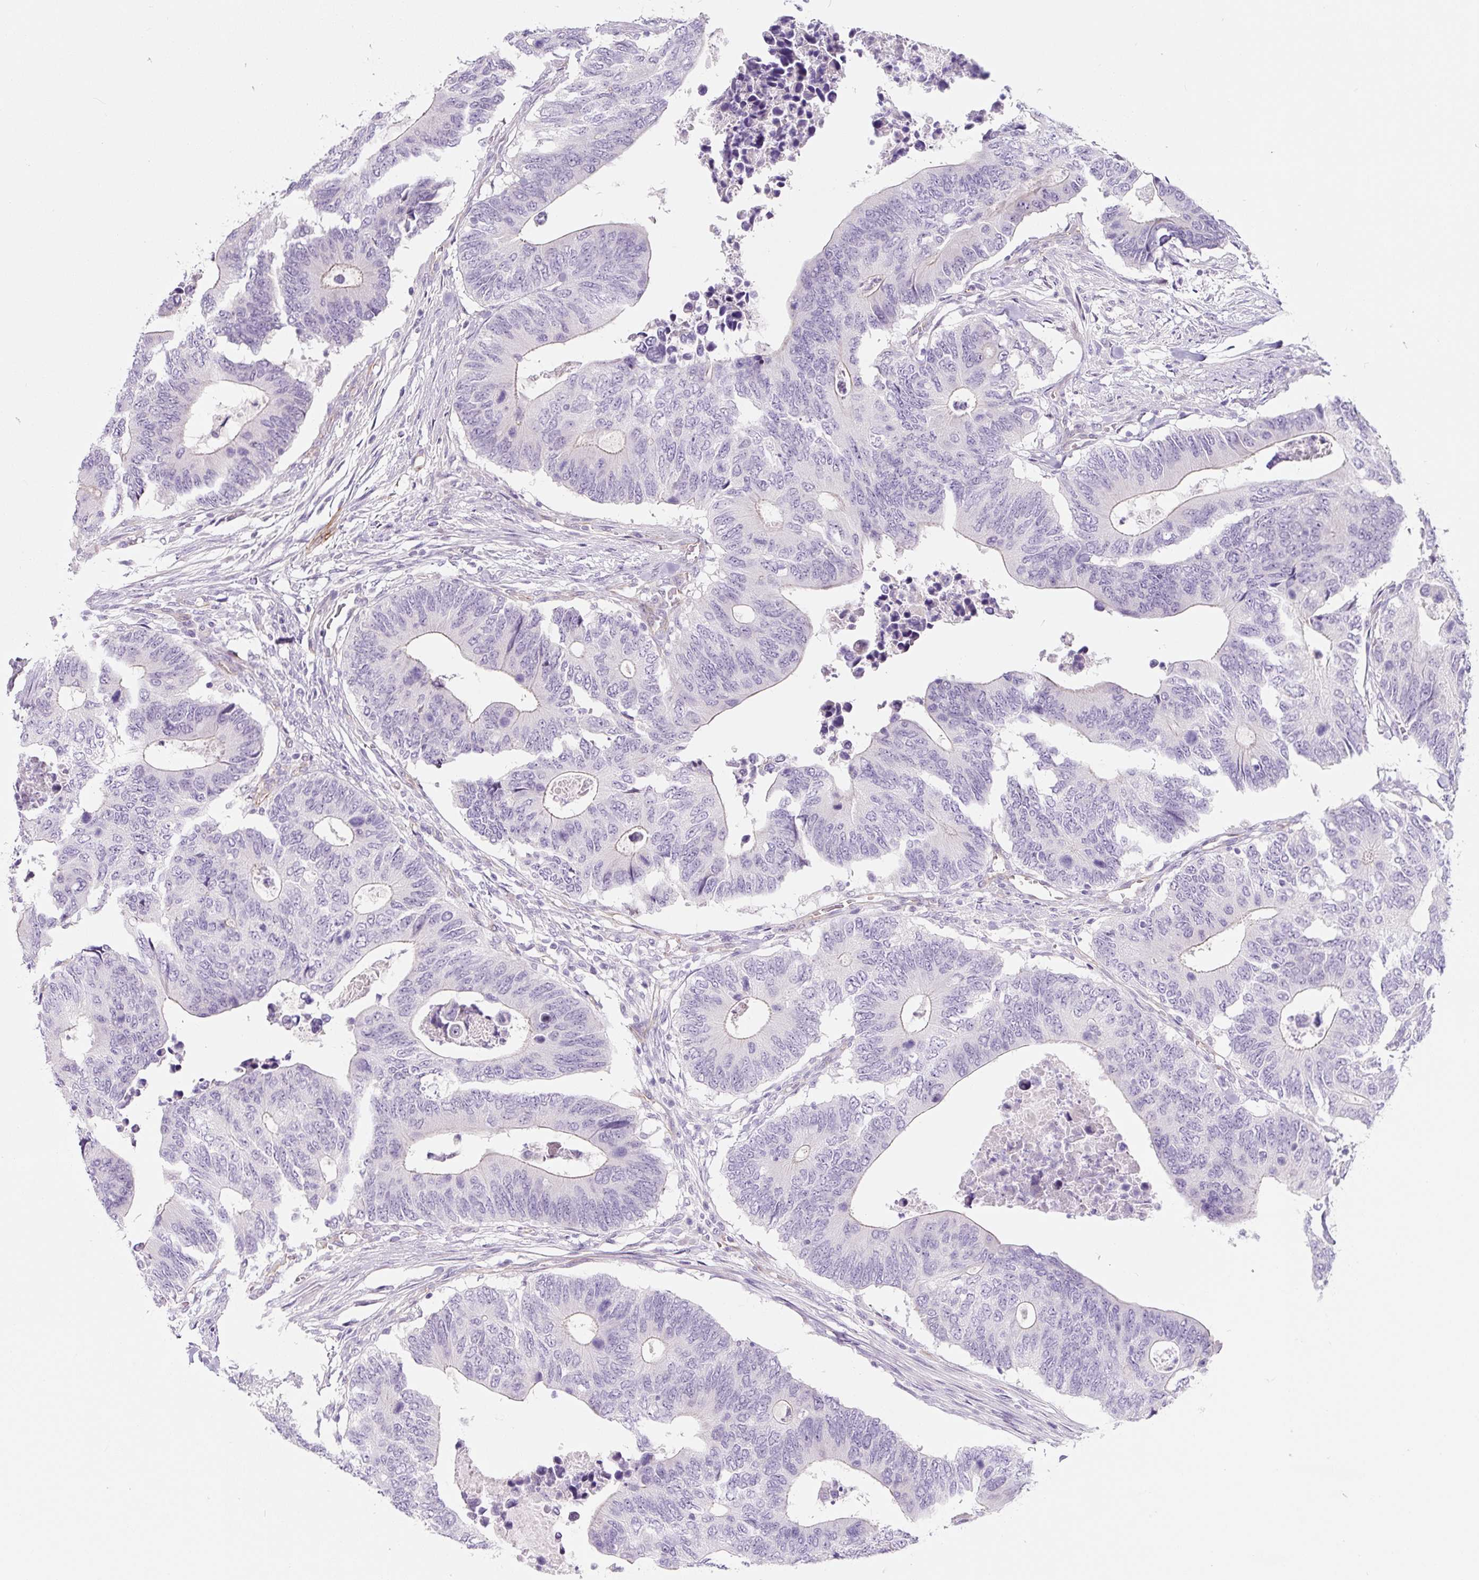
{"staining": {"intensity": "negative", "quantity": "none", "location": "none"}, "tissue": "colorectal cancer", "cell_type": "Tumor cells", "image_type": "cancer", "snomed": [{"axis": "morphology", "description": "Adenocarcinoma, NOS"}, {"axis": "topography", "description": "Colon"}], "caption": "This is an immunohistochemistry micrograph of human adenocarcinoma (colorectal). There is no positivity in tumor cells.", "gene": "CCL25", "patient": {"sex": "male", "age": 87}}